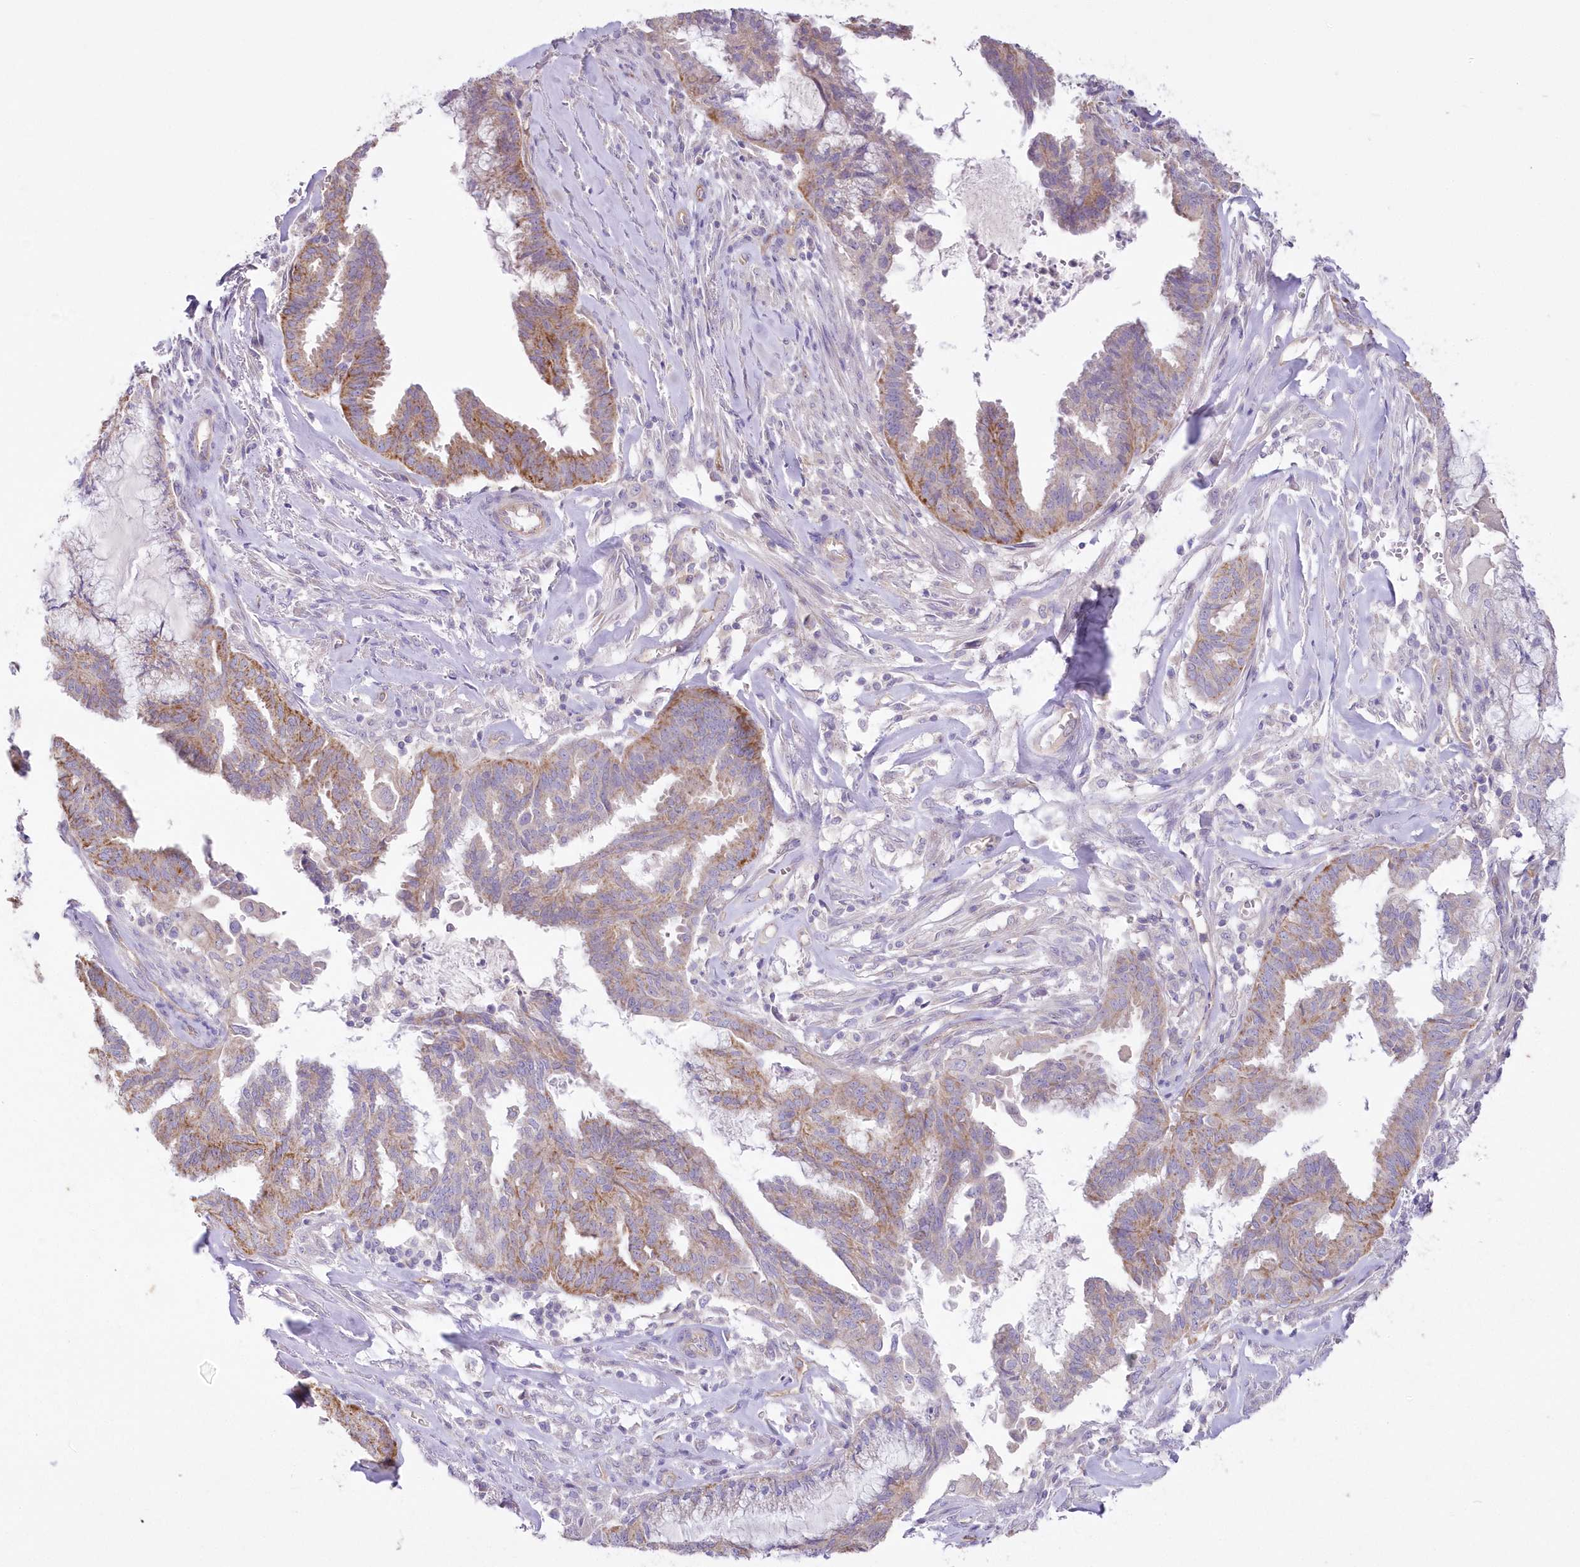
{"staining": {"intensity": "moderate", "quantity": "25%-75%", "location": "cytoplasmic/membranous"}, "tissue": "endometrial cancer", "cell_type": "Tumor cells", "image_type": "cancer", "snomed": [{"axis": "morphology", "description": "Adenocarcinoma, NOS"}, {"axis": "topography", "description": "Endometrium"}], "caption": "This is a photomicrograph of IHC staining of endometrial adenocarcinoma, which shows moderate expression in the cytoplasmic/membranous of tumor cells.", "gene": "ITSN2", "patient": {"sex": "female", "age": 86}}